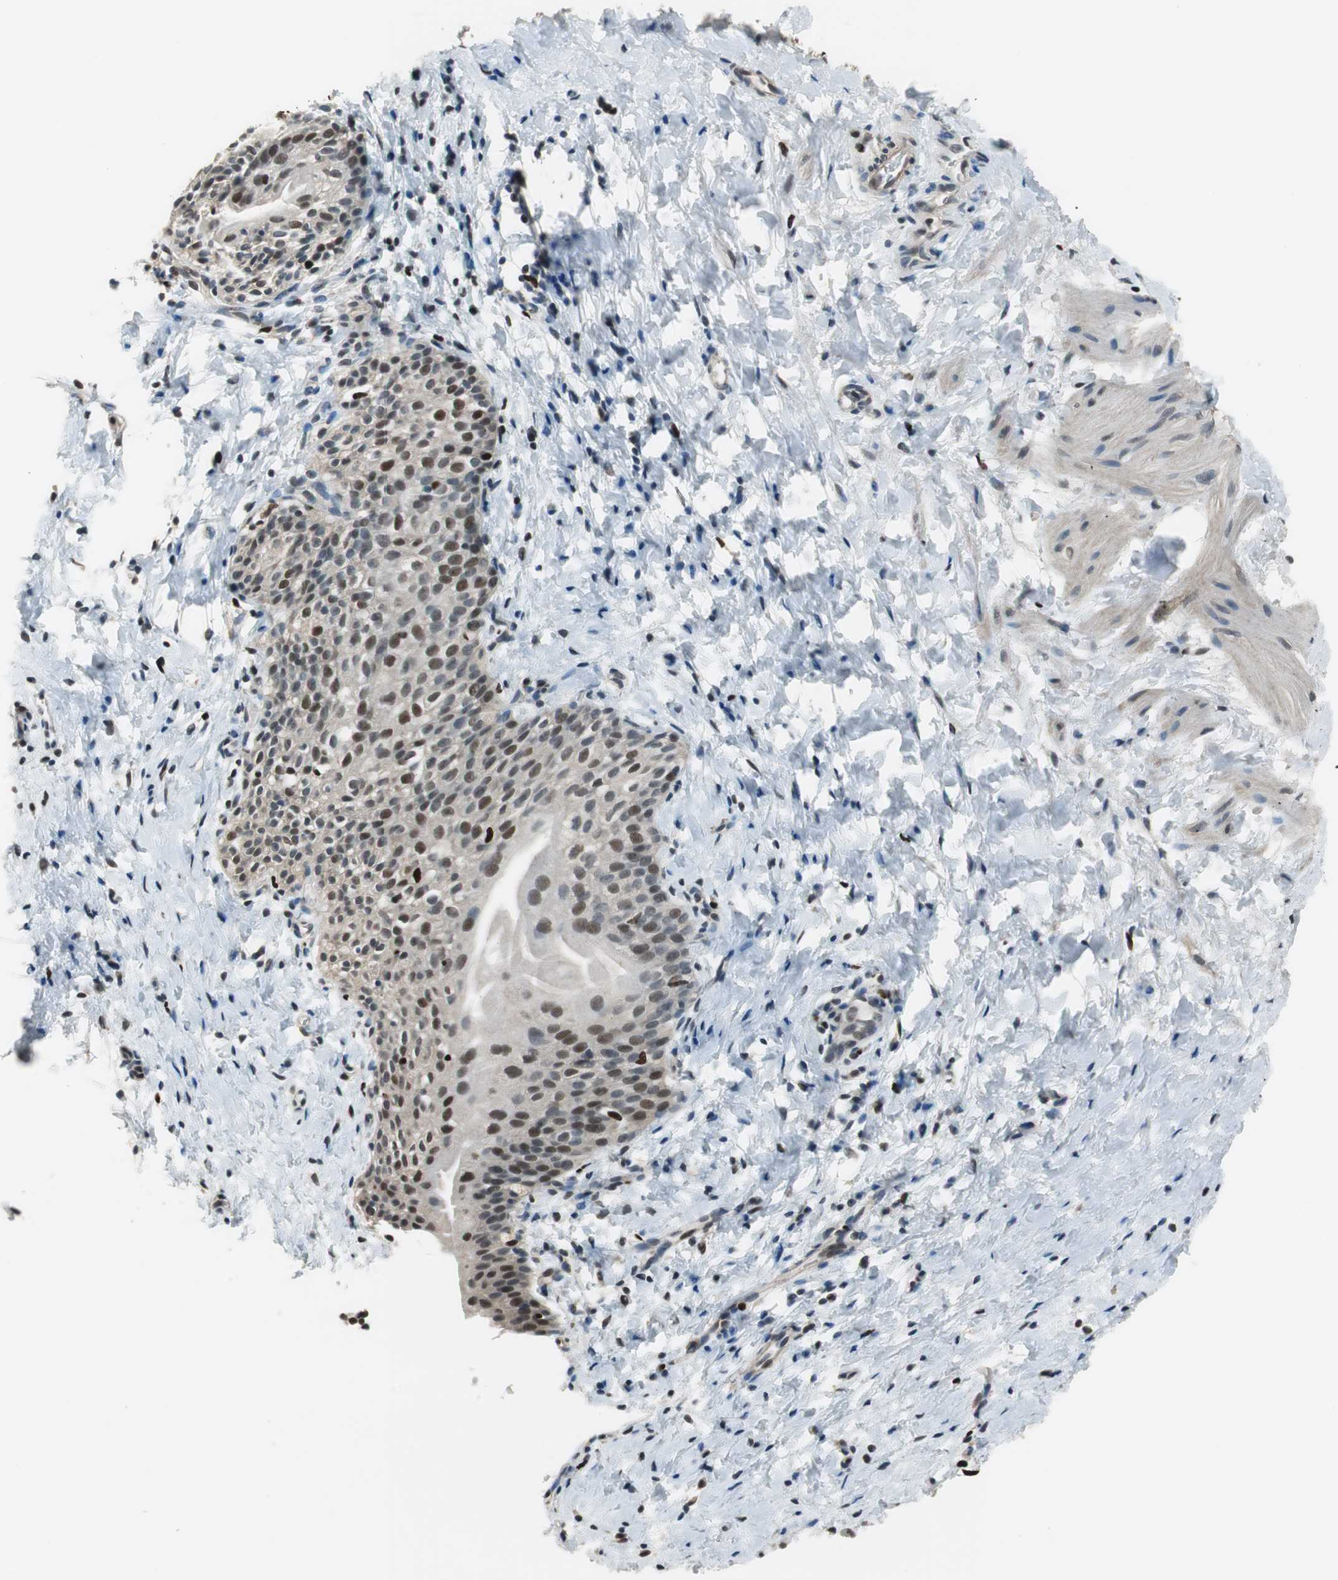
{"staining": {"intensity": "weak", "quantity": "<25%", "location": "cytoplasmic/membranous"}, "tissue": "smooth muscle", "cell_type": "Smooth muscle cells", "image_type": "normal", "snomed": [{"axis": "morphology", "description": "Normal tissue, NOS"}, {"axis": "topography", "description": "Smooth muscle"}], "caption": "Smooth muscle cells show no significant protein expression in normal smooth muscle. (Stains: DAB immunohistochemistry with hematoxylin counter stain, Microscopy: brightfield microscopy at high magnification).", "gene": "MAFB", "patient": {"sex": "male", "age": 16}}